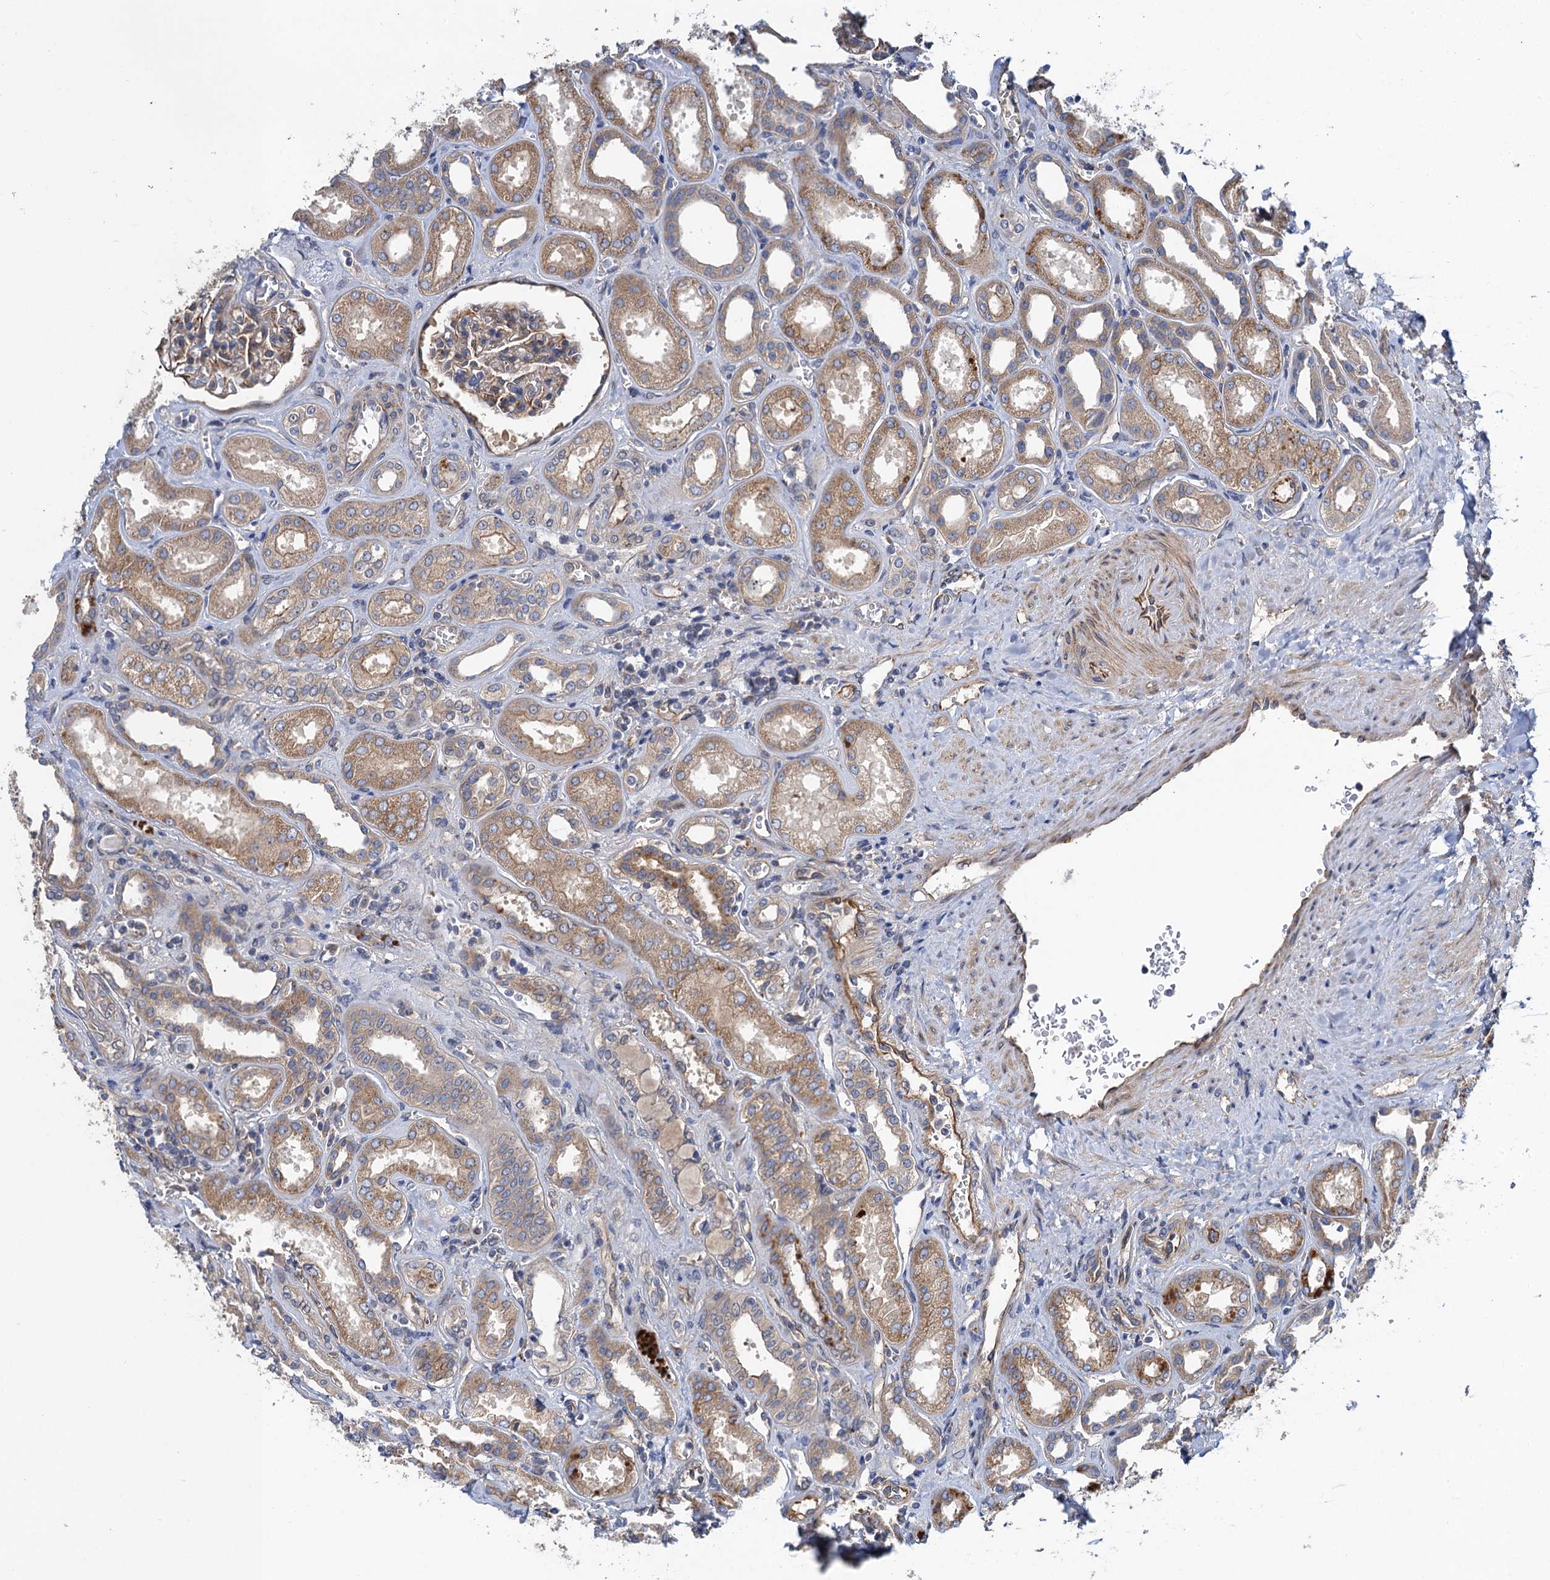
{"staining": {"intensity": "moderate", "quantity": "25%-75%", "location": "cytoplasmic/membranous"}, "tissue": "kidney", "cell_type": "Cells in glomeruli", "image_type": "normal", "snomed": [{"axis": "morphology", "description": "Normal tissue, NOS"}, {"axis": "morphology", "description": "Adenocarcinoma, NOS"}, {"axis": "topography", "description": "Kidney"}], "caption": "Immunohistochemical staining of normal human kidney shows medium levels of moderate cytoplasmic/membranous expression in about 25%-75% of cells in glomeruli. (DAB (3,3'-diaminobenzidine) IHC with brightfield microscopy, high magnification).", "gene": "PJA2", "patient": {"sex": "female", "age": 68}}